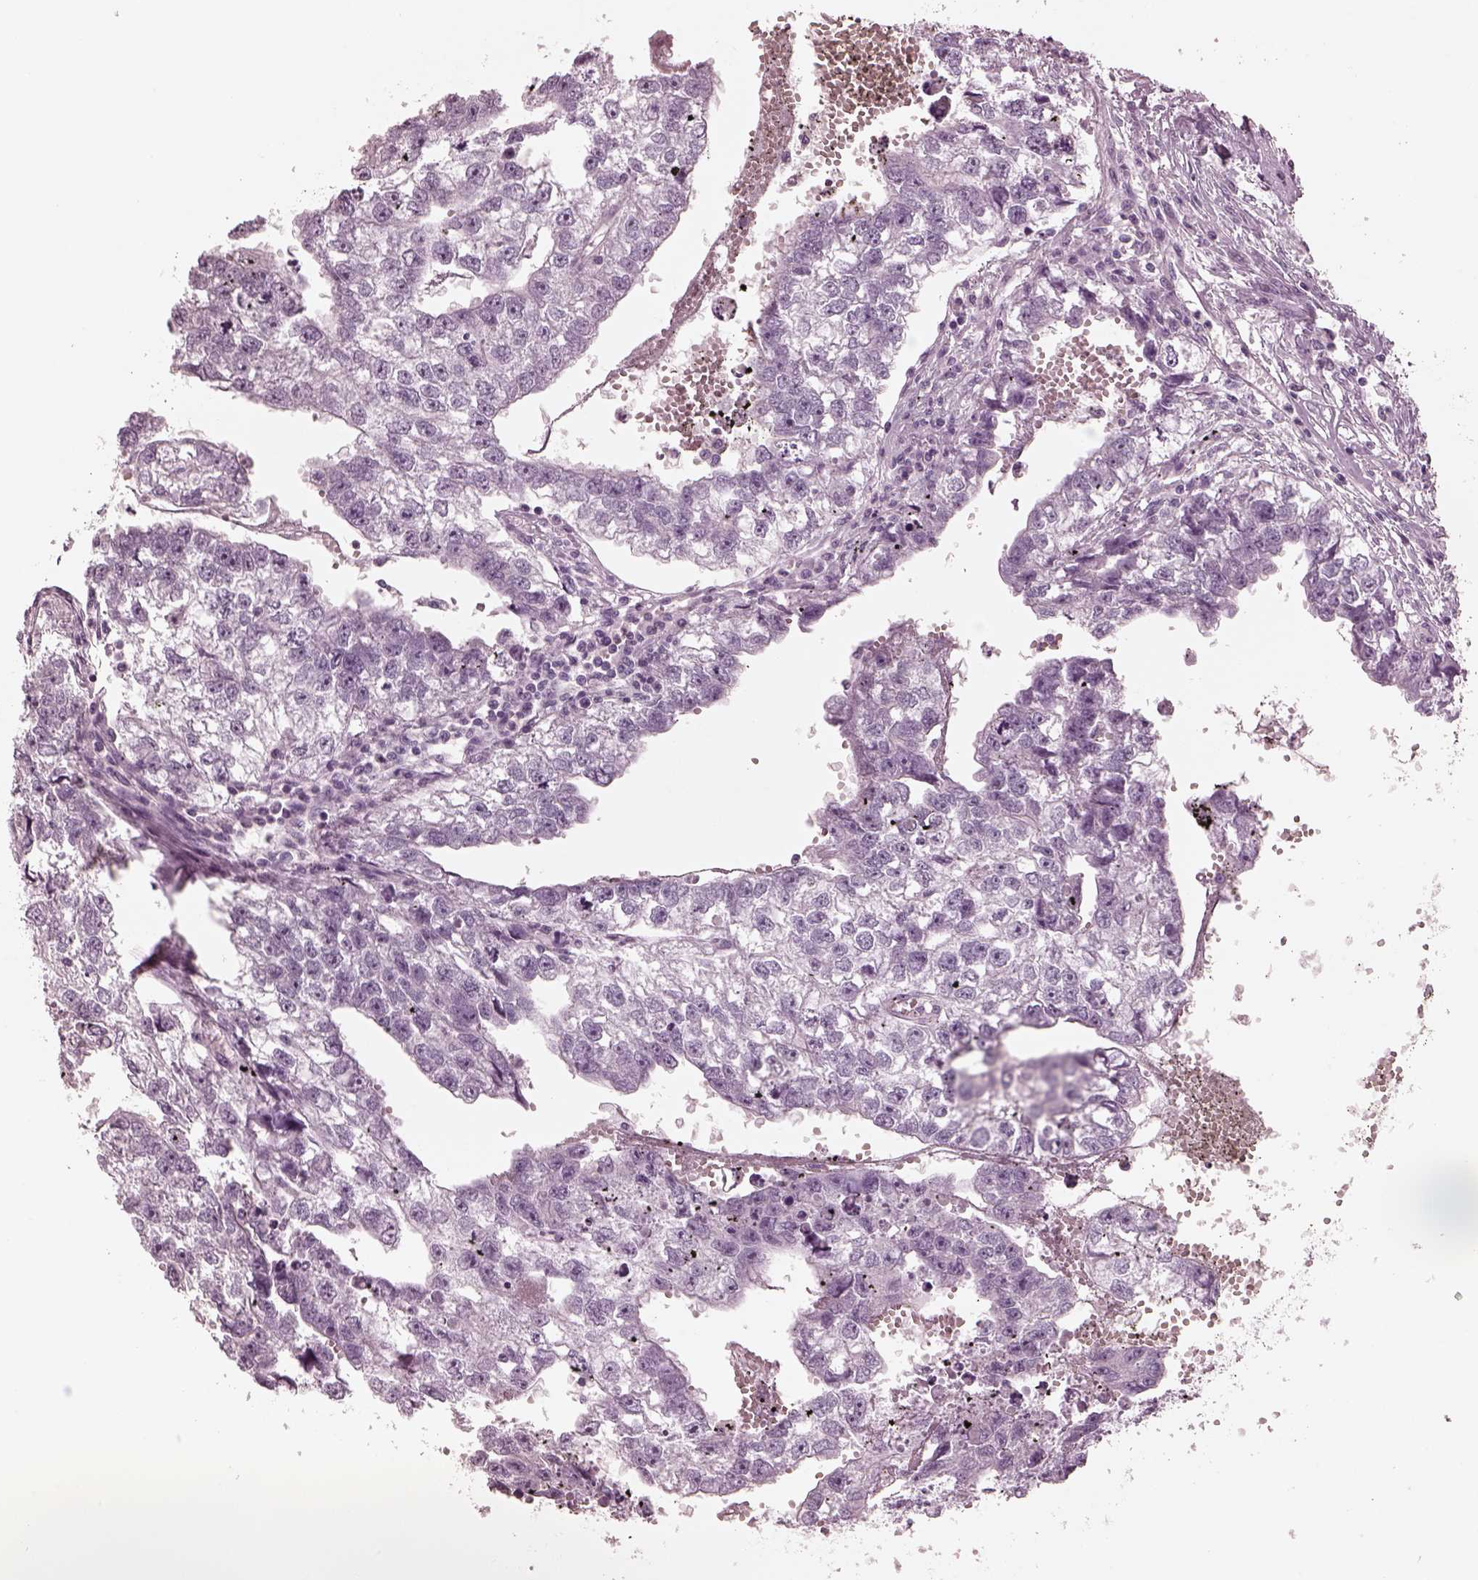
{"staining": {"intensity": "negative", "quantity": "none", "location": "none"}, "tissue": "testis cancer", "cell_type": "Tumor cells", "image_type": "cancer", "snomed": [{"axis": "morphology", "description": "Carcinoma, Embryonal, NOS"}, {"axis": "morphology", "description": "Teratoma, malignant, NOS"}, {"axis": "topography", "description": "Testis"}], "caption": "High magnification brightfield microscopy of testis cancer stained with DAB (brown) and counterstained with hematoxylin (blue): tumor cells show no significant staining. The staining was performed using DAB to visualize the protein expression in brown, while the nuclei were stained in blue with hematoxylin (Magnification: 20x).", "gene": "CSH1", "patient": {"sex": "male", "age": 44}}